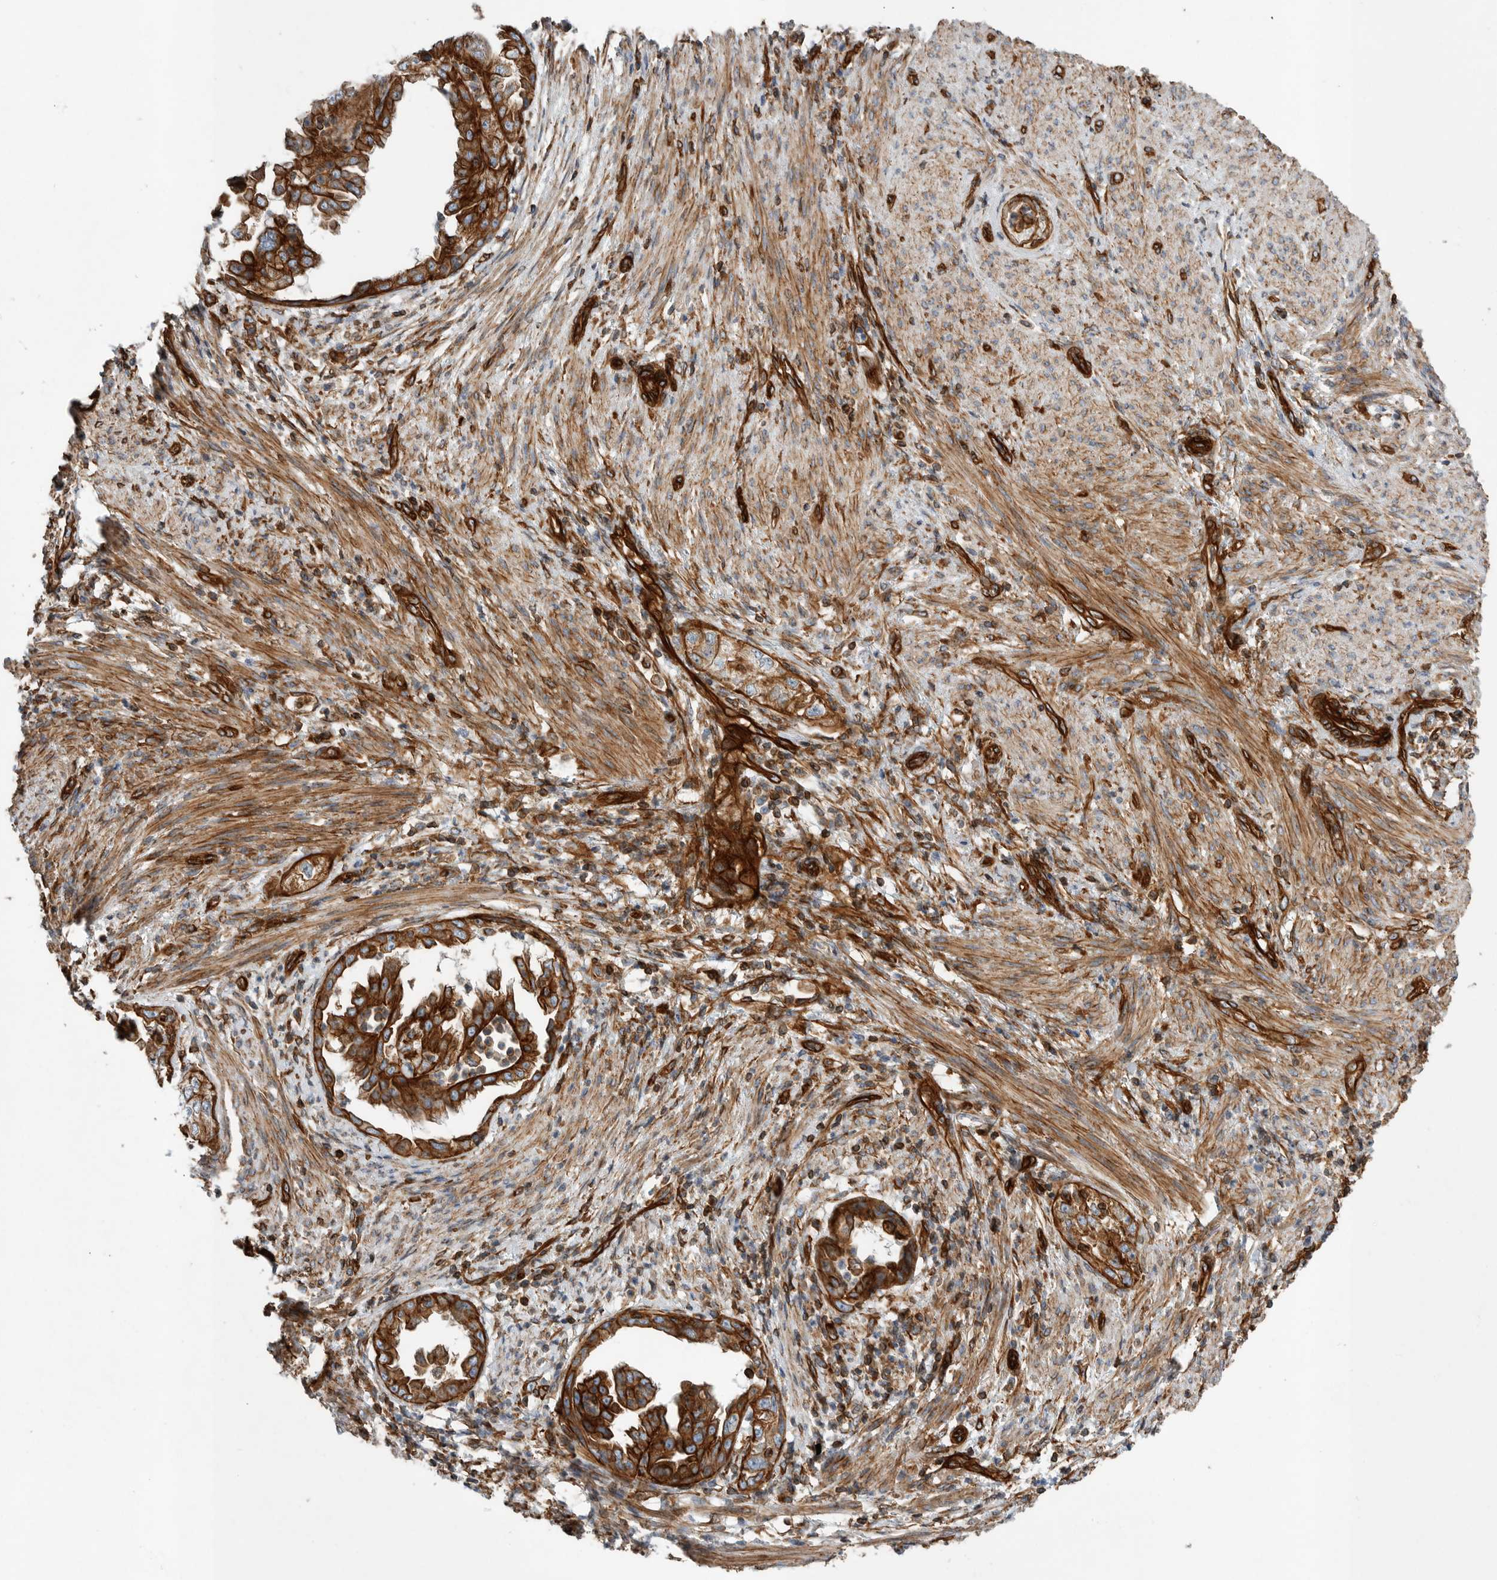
{"staining": {"intensity": "strong", "quantity": ">75%", "location": "cytoplasmic/membranous"}, "tissue": "endometrial cancer", "cell_type": "Tumor cells", "image_type": "cancer", "snomed": [{"axis": "morphology", "description": "Adenocarcinoma, NOS"}, {"axis": "topography", "description": "Endometrium"}], "caption": "The histopathology image shows immunohistochemical staining of endometrial adenocarcinoma. There is strong cytoplasmic/membranous staining is seen in about >75% of tumor cells.", "gene": "PLEC", "patient": {"sex": "female", "age": 85}}